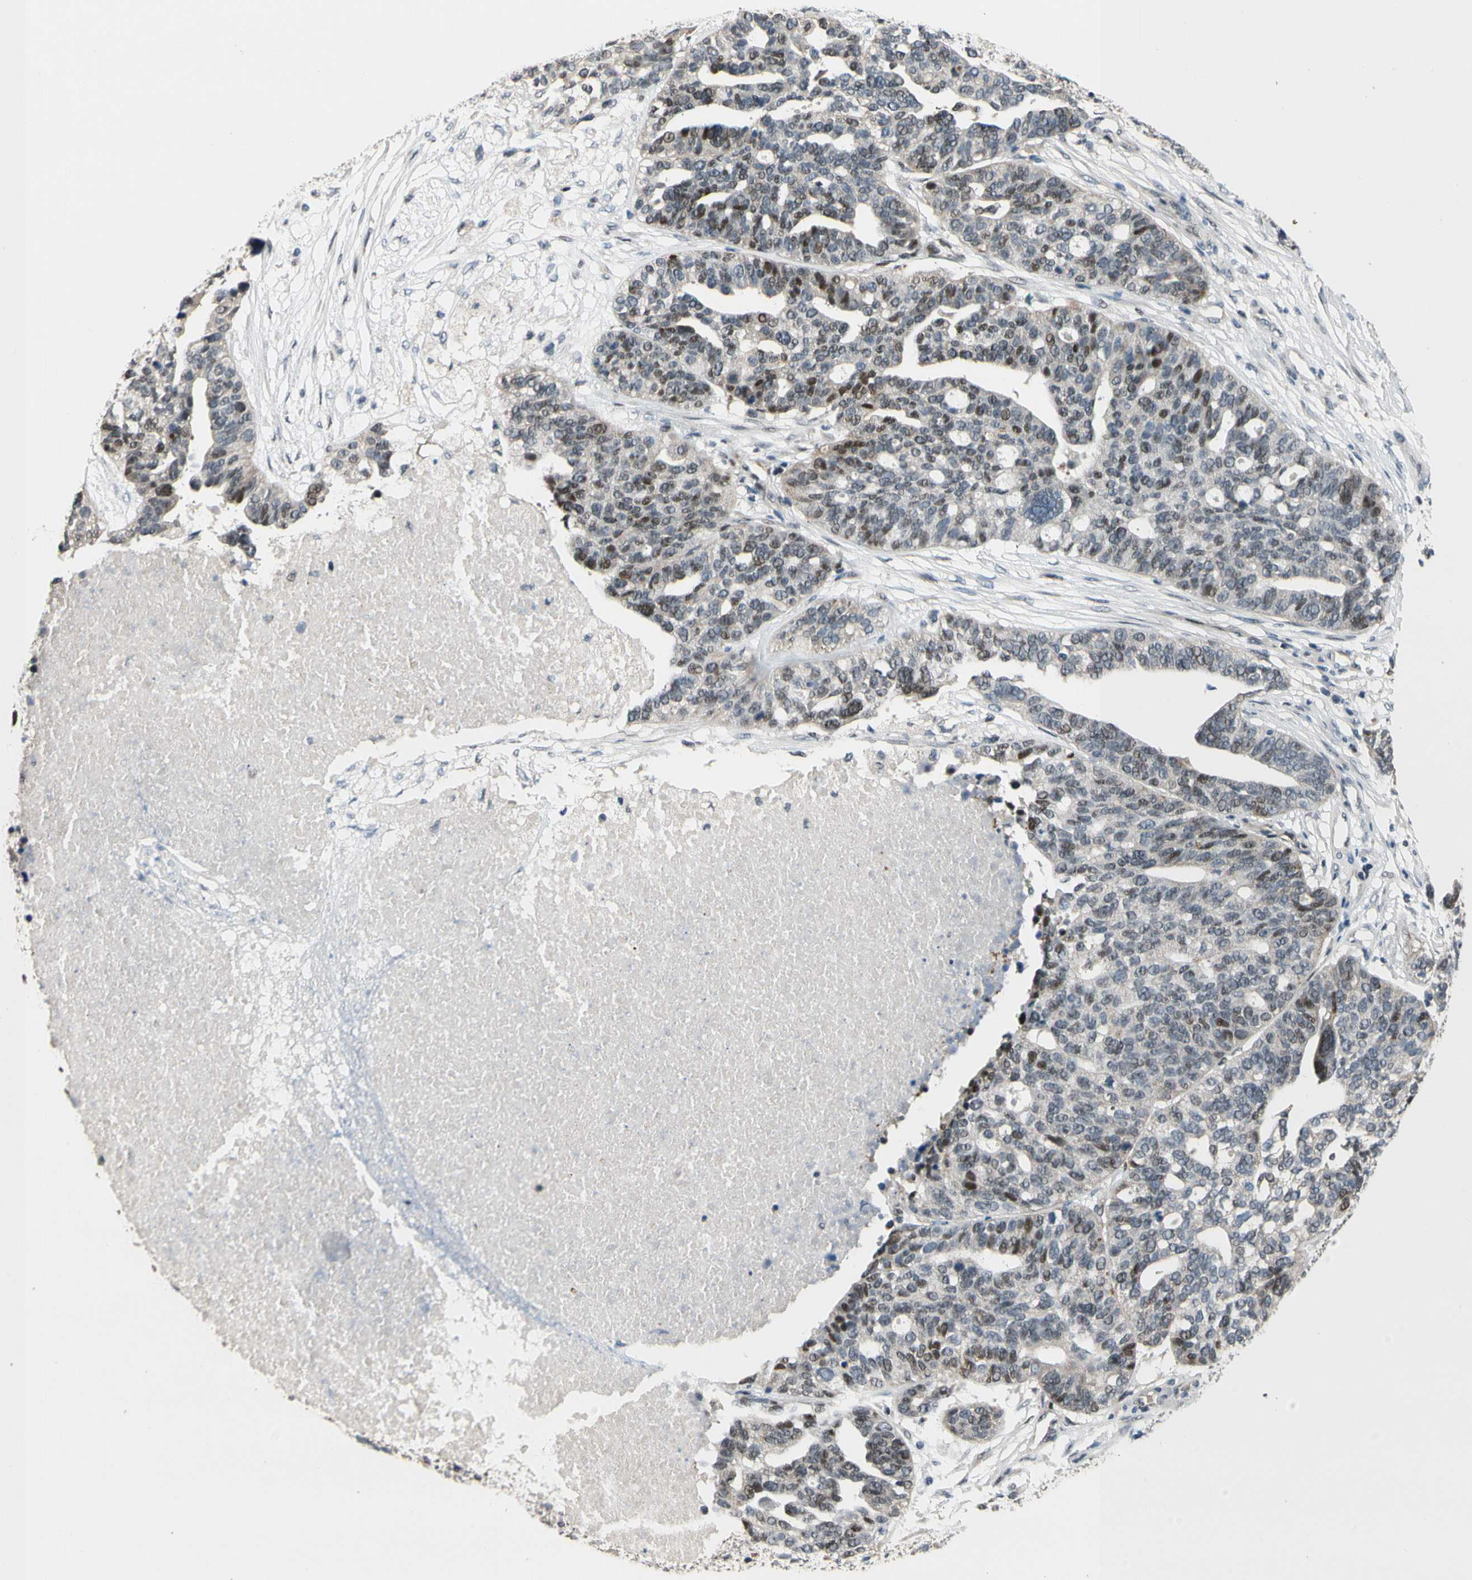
{"staining": {"intensity": "moderate", "quantity": "25%-75%", "location": "nuclear"}, "tissue": "ovarian cancer", "cell_type": "Tumor cells", "image_type": "cancer", "snomed": [{"axis": "morphology", "description": "Cystadenocarcinoma, serous, NOS"}, {"axis": "topography", "description": "Ovary"}], "caption": "Tumor cells reveal medium levels of moderate nuclear expression in approximately 25%-75% of cells in ovarian serous cystadenocarcinoma.", "gene": "ZNF184", "patient": {"sex": "female", "age": 59}}